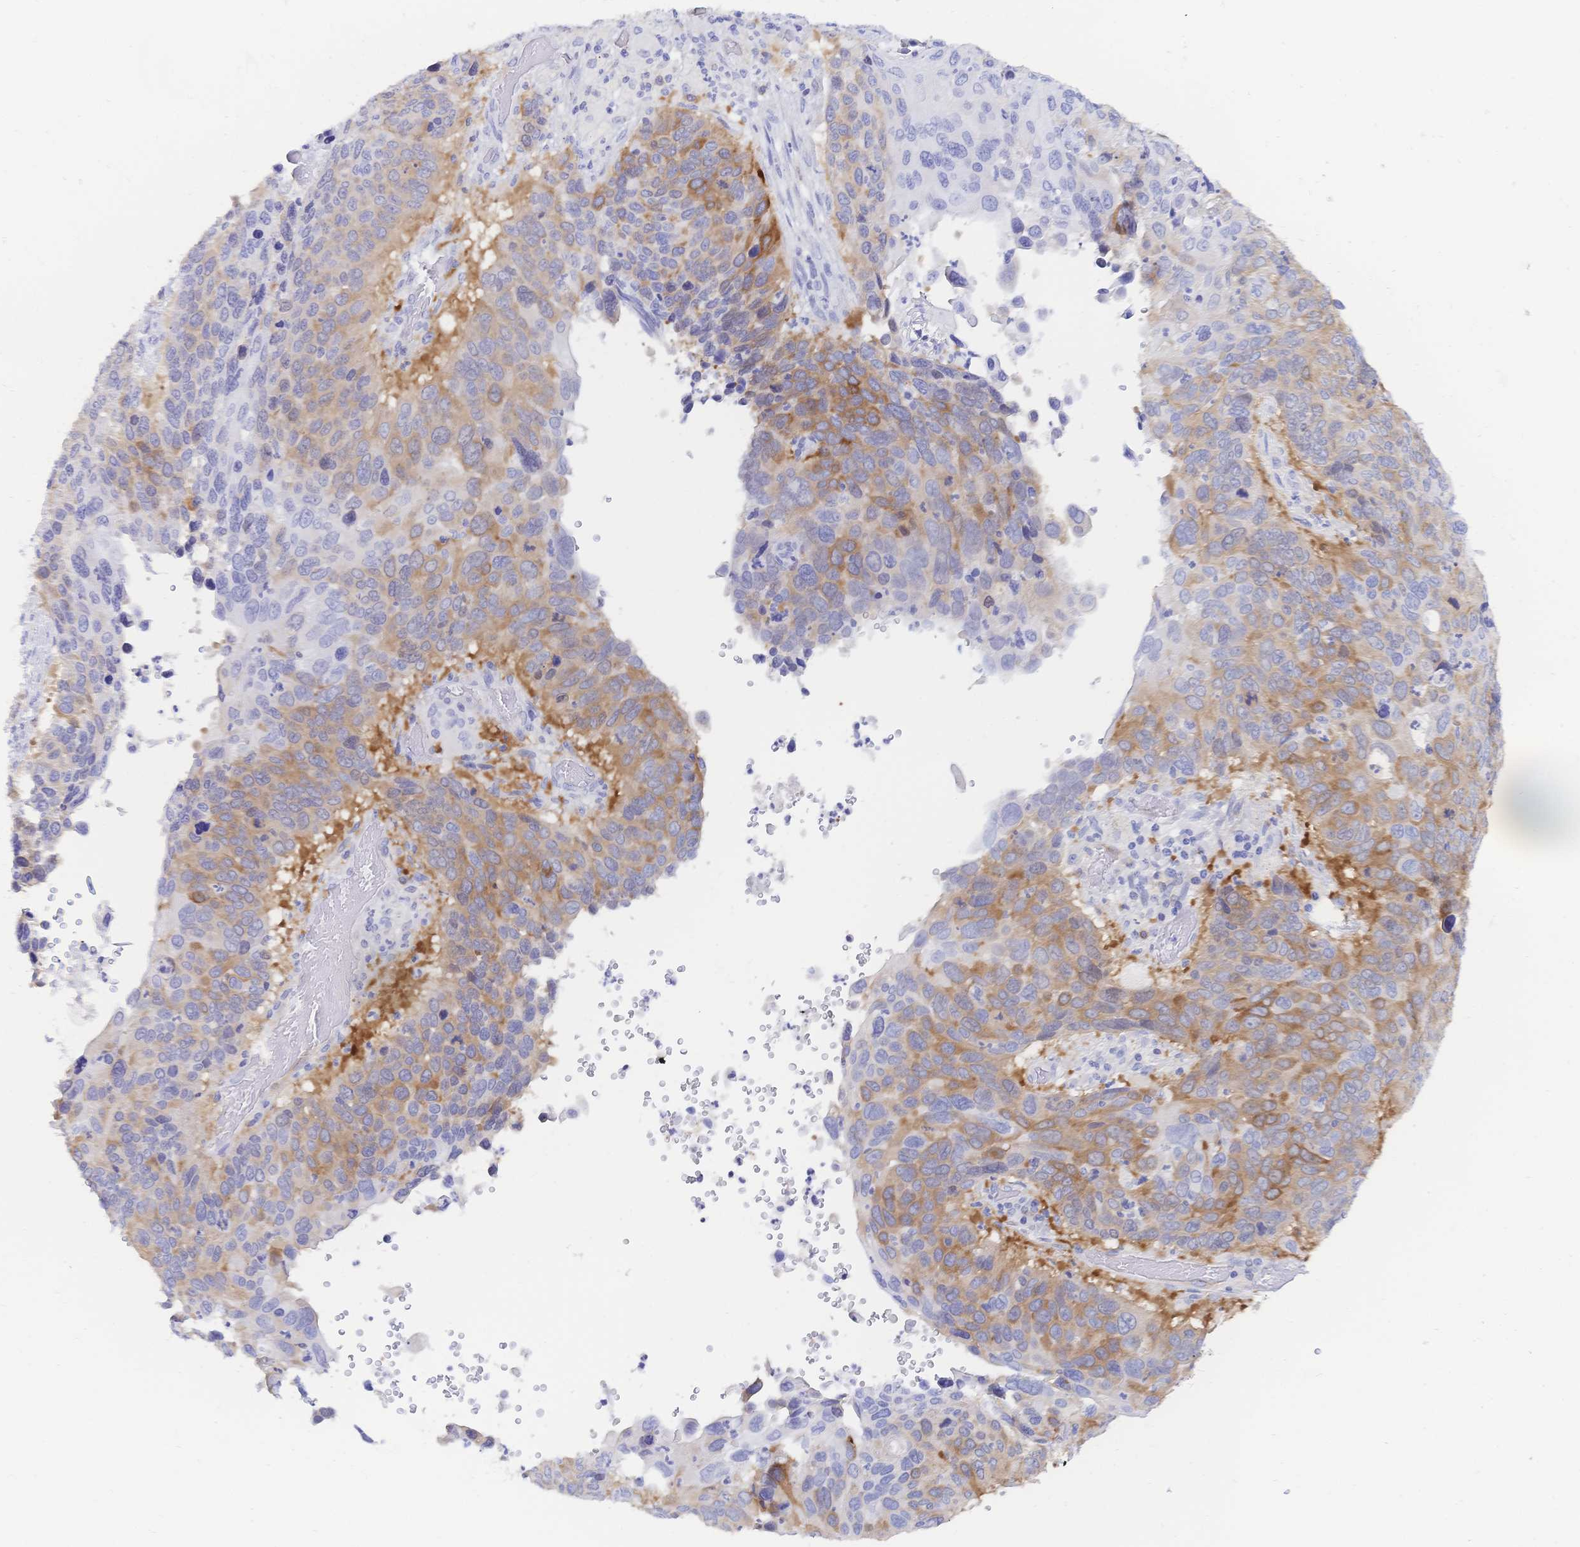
{"staining": {"intensity": "moderate", "quantity": "25%-75%", "location": "cytoplasmic/membranous"}, "tissue": "lung cancer", "cell_type": "Tumor cells", "image_type": "cancer", "snomed": [{"axis": "morphology", "description": "Squamous cell carcinoma, NOS"}, {"axis": "topography", "description": "Lung"}], "caption": "Protein staining shows moderate cytoplasmic/membranous expression in about 25%-75% of tumor cells in squamous cell carcinoma (lung). Nuclei are stained in blue.", "gene": "RRM1", "patient": {"sex": "male", "age": 68}}